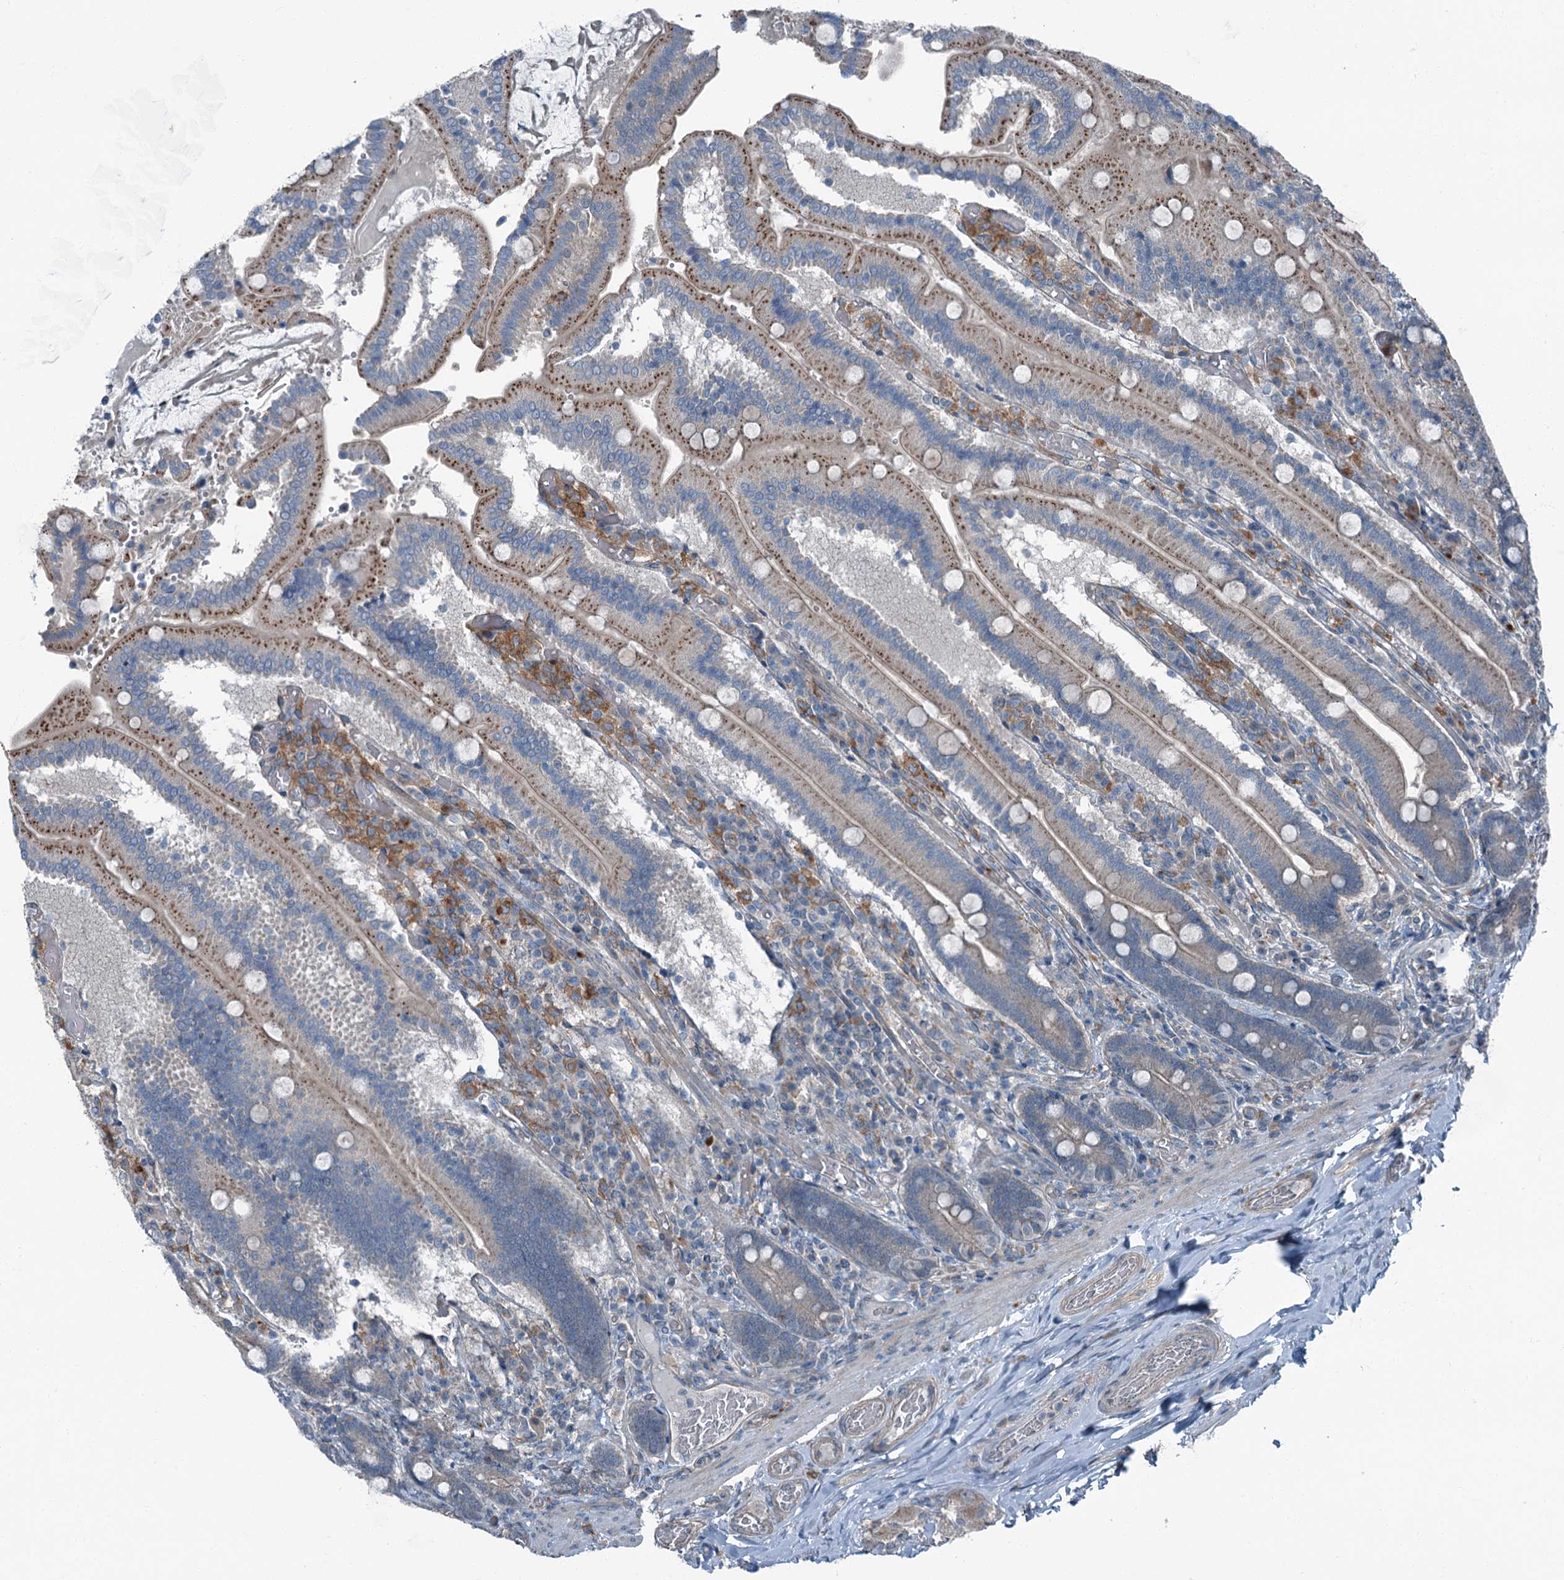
{"staining": {"intensity": "moderate", "quantity": ">75%", "location": "cytoplasmic/membranous"}, "tissue": "duodenum", "cell_type": "Glandular cells", "image_type": "normal", "snomed": [{"axis": "morphology", "description": "Normal tissue, NOS"}, {"axis": "topography", "description": "Duodenum"}], "caption": "This micrograph displays immunohistochemistry (IHC) staining of benign duodenum, with medium moderate cytoplasmic/membranous expression in about >75% of glandular cells.", "gene": "AXL", "patient": {"sex": "female", "age": 62}}